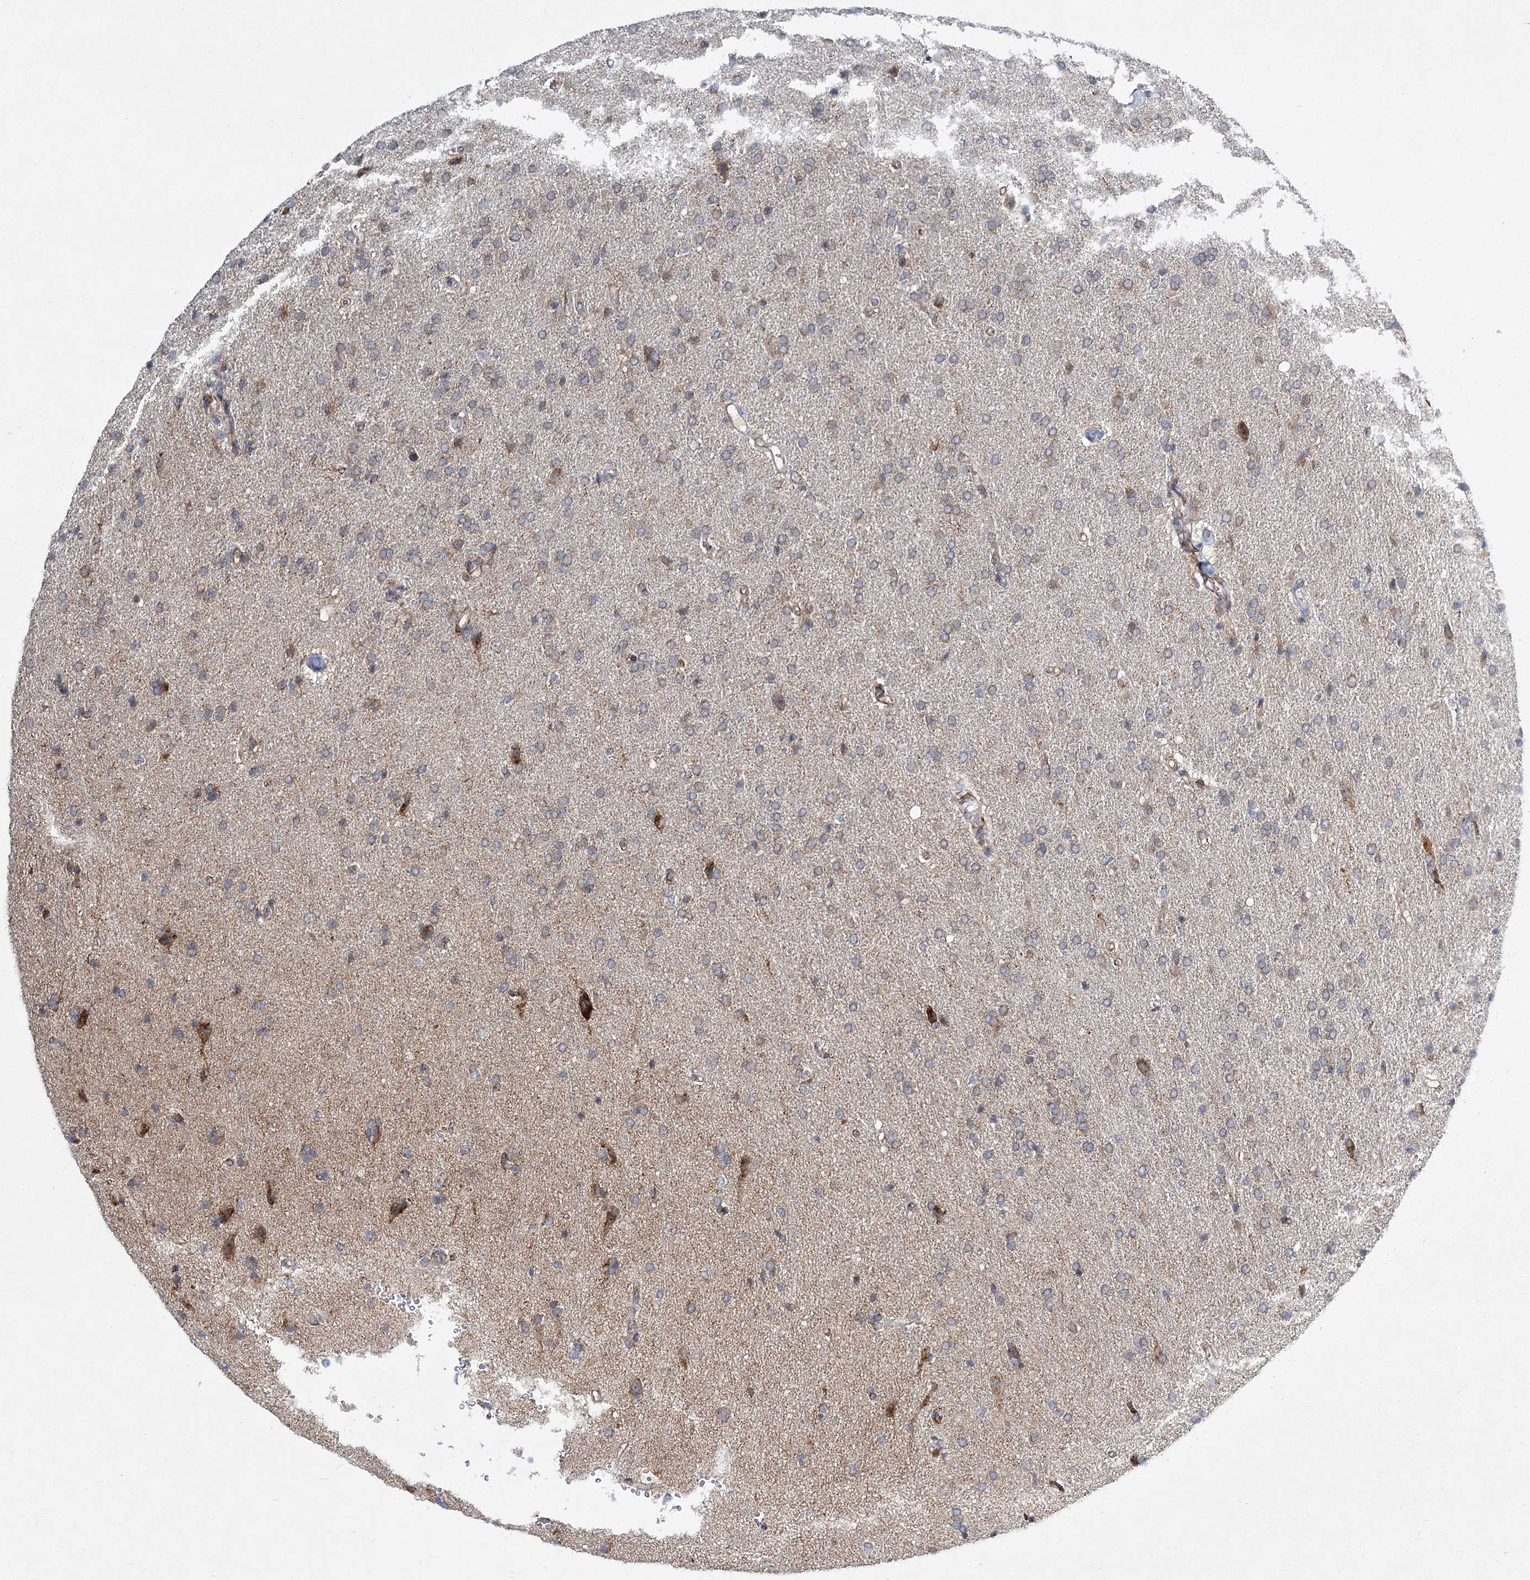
{"staining": {"intensity": "negative", "quantity": "none", "location": "none"}, "tissue": "glioma", "cell_type": "Tumor cells", "image_type": "cancer", "snomed": [{"axis": "morphology", "description": "Glioma, malignant, High grade"}, {"axis": "topography", "description": "Brain"}], "caption": "Tumor cells show no significant protein positivity in high-grade glioma (malignant).", "gene": "NBAS", "patient": {"sex": "male", "age": 72}}